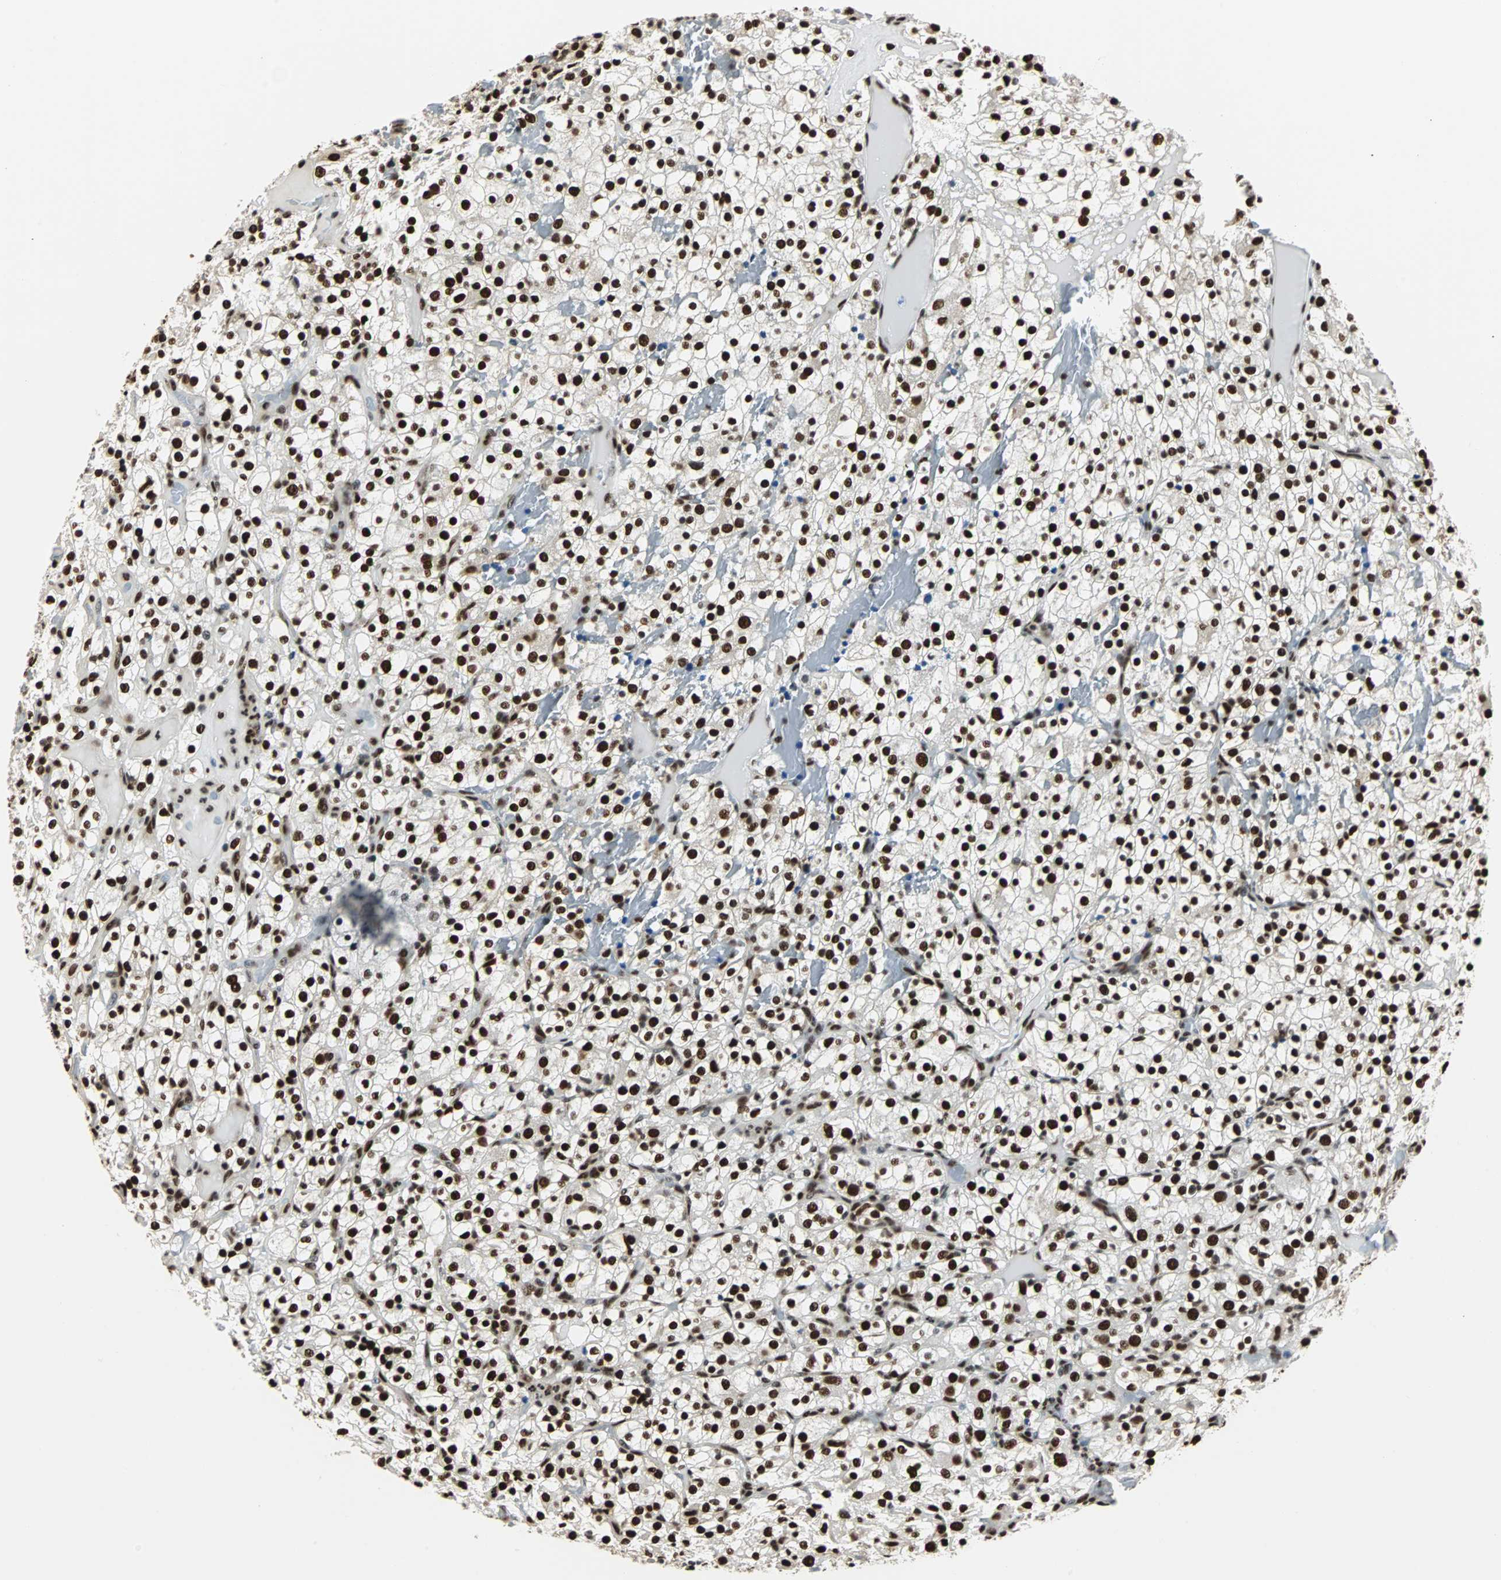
{"staining": {"intensity": "strong", "quantity": ">75%", "location": "nuclear"}, "tissue": "renal cancer", "cell_type": "Tumor cells", "image_type": "cancer", "snomed": [{"axis": "morphology", "description": "Normal tissue, NOS"}, {"axis": "morphology", "description": "Adenocarcinoma, NOS"}, {"axis": "topography", "description": "Kidney"}], "caption": "Protein expression analysis of human renal adenocarcinoma reveals strong nuclear staining in approximately >75% of tumor cells. (IHC, brightfield microscopy, high magnification).", "gene": "XRCC4", "patient": {"sex": "female", "age": 72}}